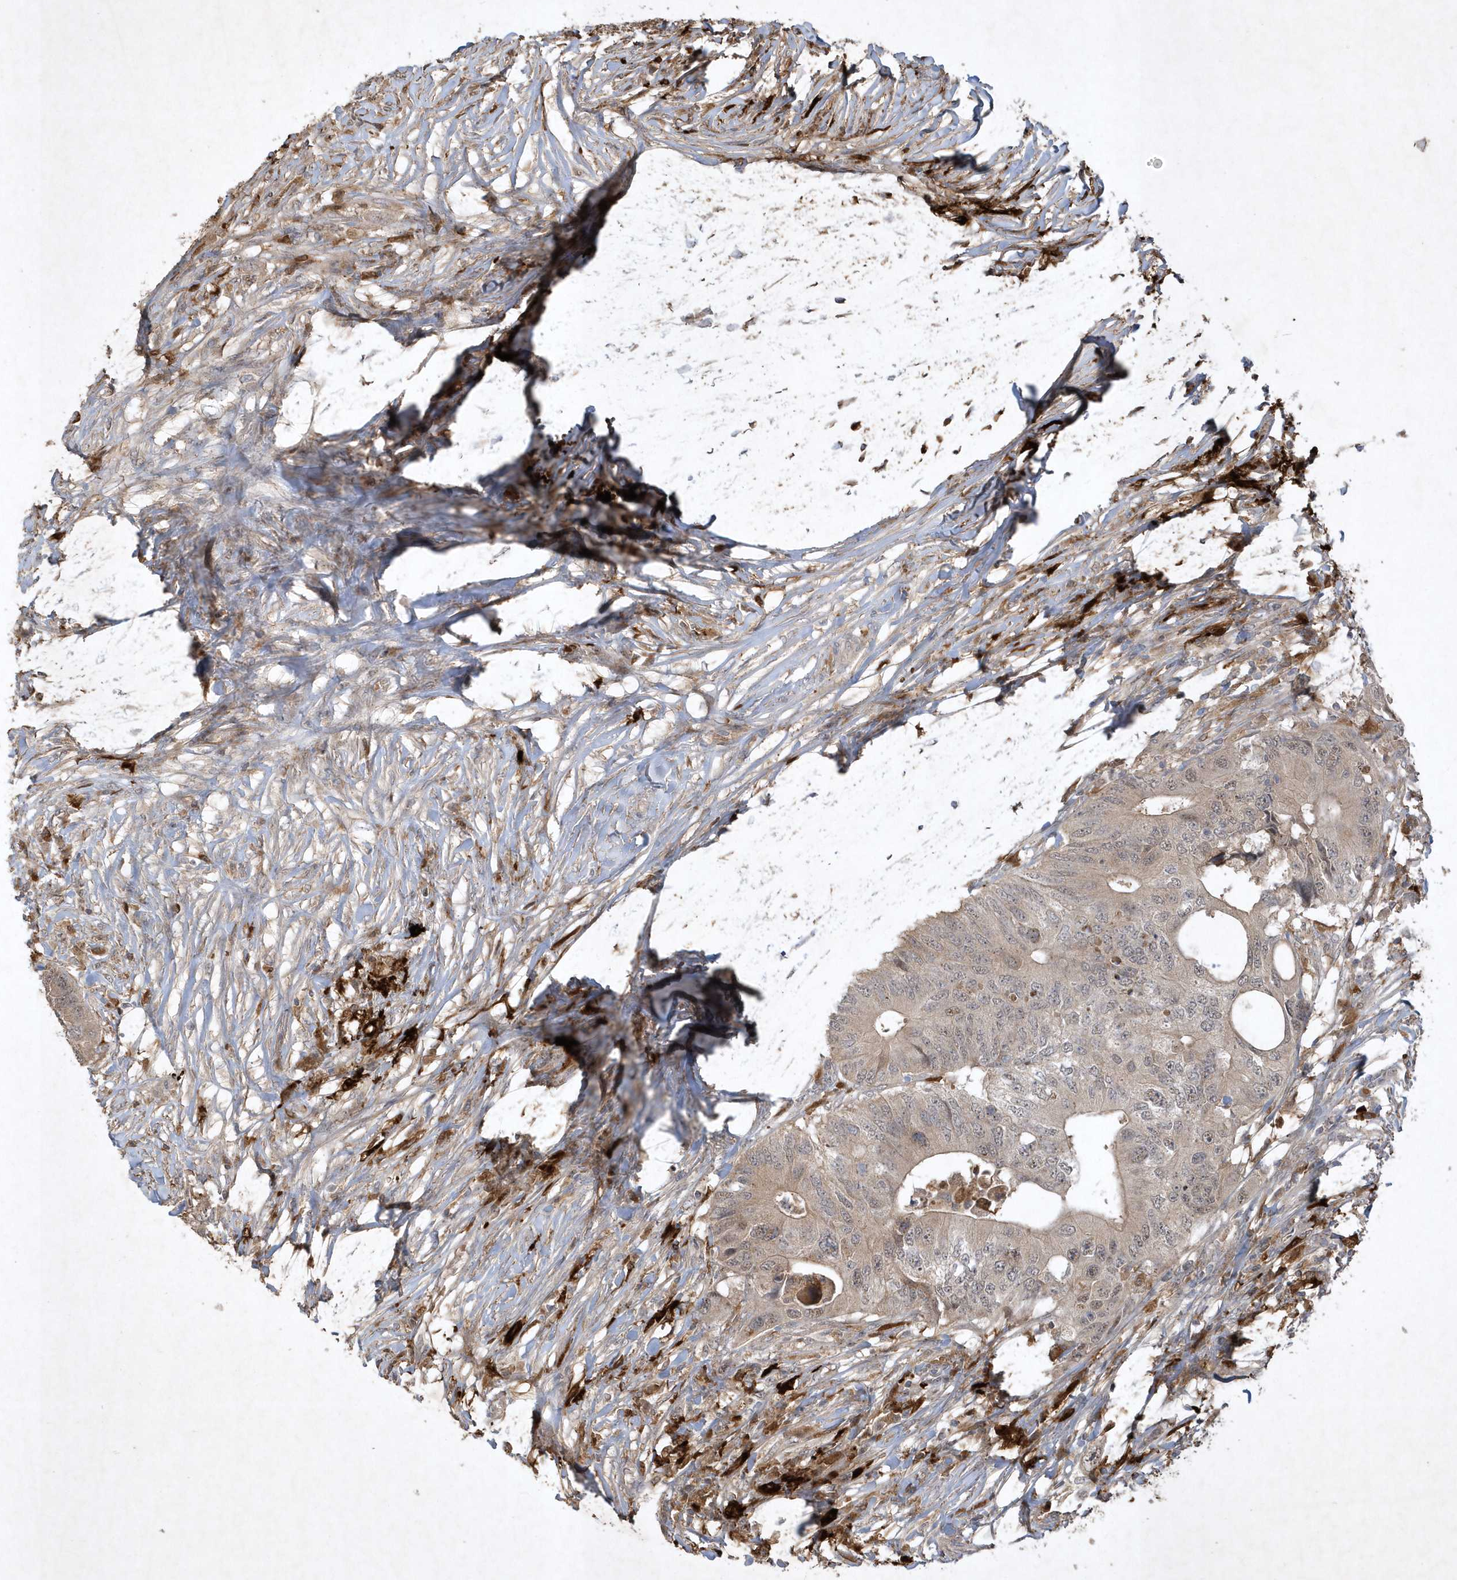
{"staining": {"intensity": "weak", "quantity": "25%-75%", "location": "nuclear"}, "tissue": "colorectal cancer", "cell_type": "Tumor cells", "image_type": "cancer", "snomed": [{"axis": "morphology", "description": "Adenocarcinoma, NOS"}, {"axis": "topography", "description": "Colon"}], "caption": "Approximately 25%-75% of tumor cells in colorectal adenocarcinoma demonstrate weak nuclear protein staining as visualized by brown immunohistochemical staining.", "gene": "THG1L", "patient": {"sex": "male", "age": 71}}